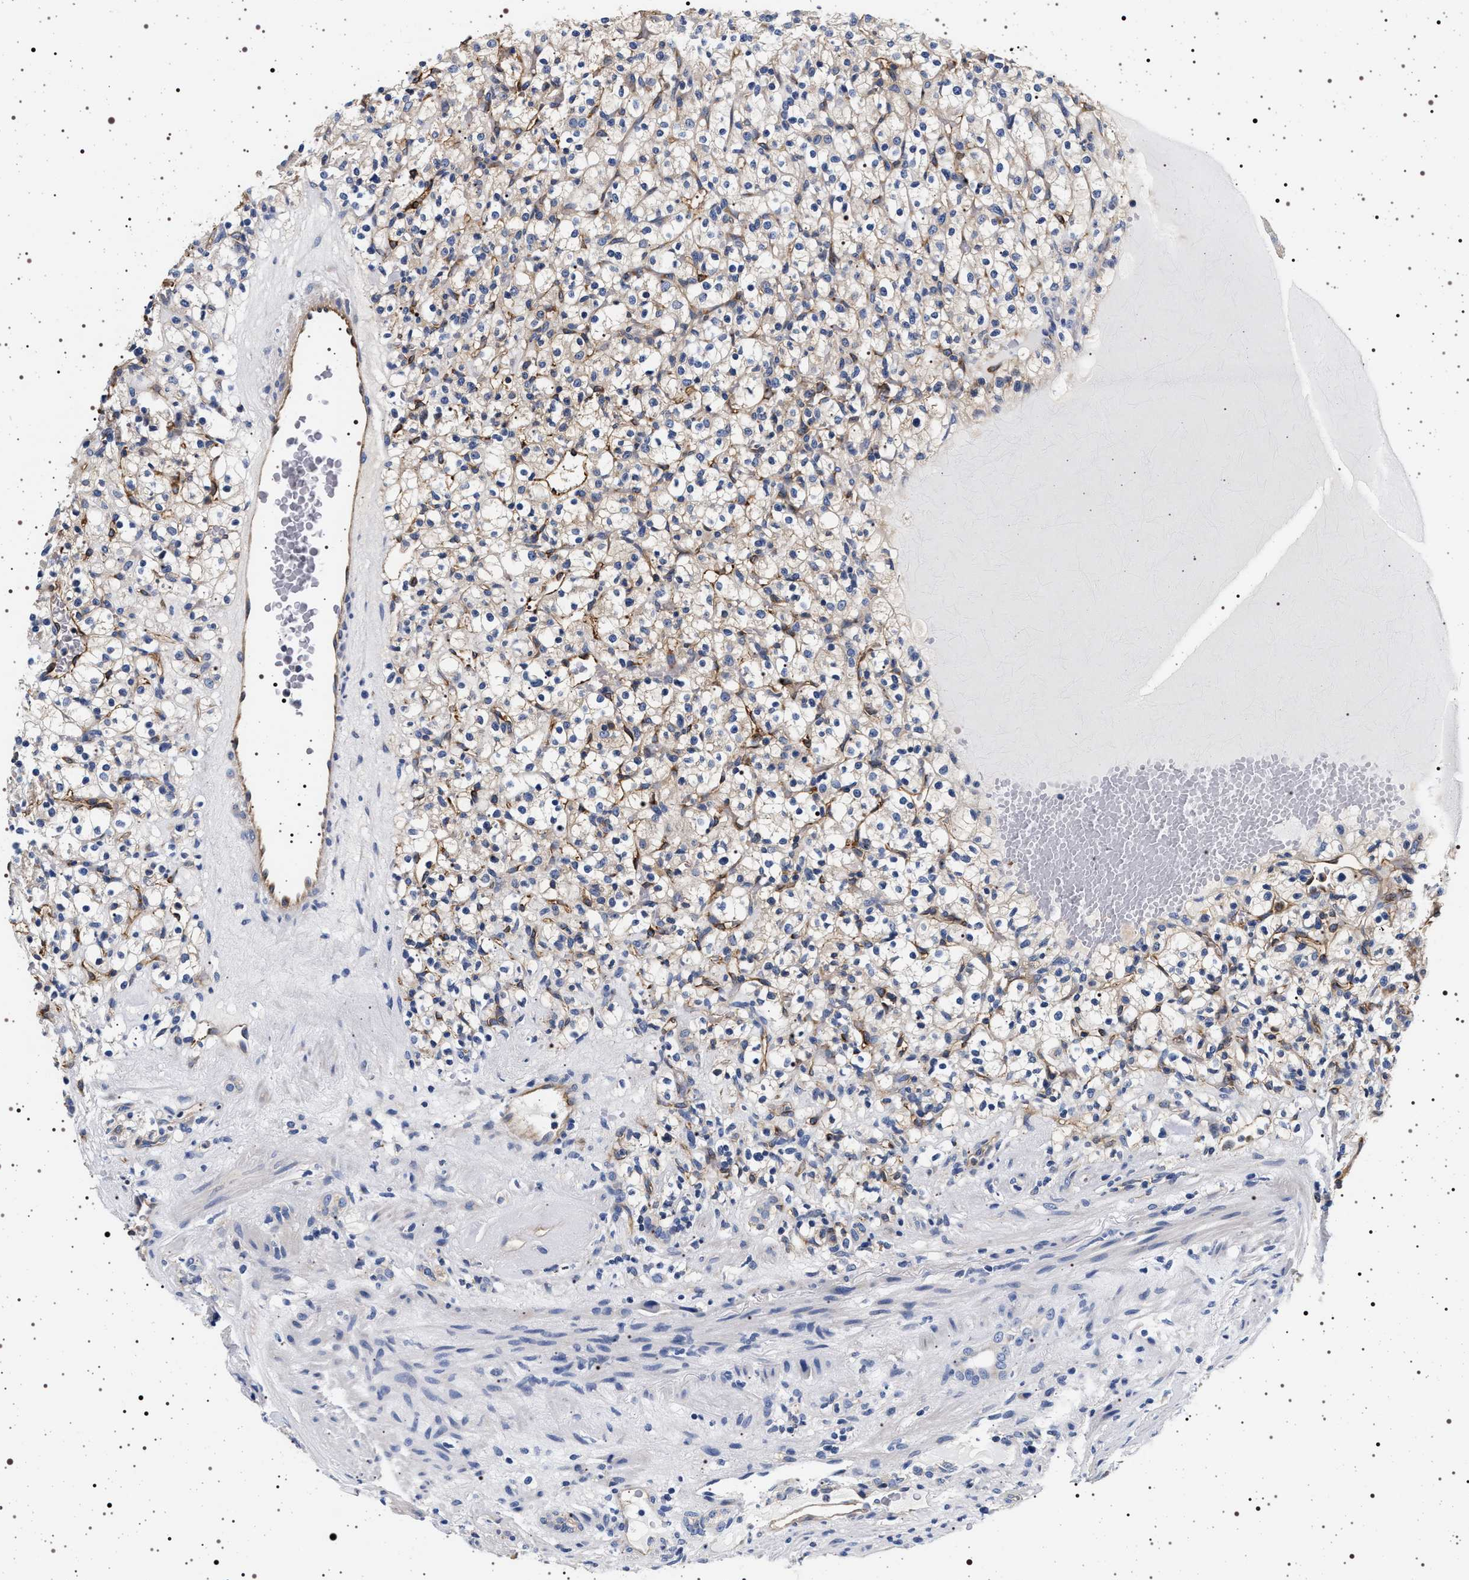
{"staining": {"intensity": "negative", "quantity": "none", "location": "none"}, "tissue": "renal cancer", "cell_type": "Tumor cells", "image_type": "cancer", "snomed": [{"axis": "morphology", "description": "Normal tissue, NOS"}, {"axis": "morphology", "description": "Adenocarcinoma, NOS"}, {"axis": "topography", "description": "Kidney"}], "caption": "Tumor cells are negative for protein expression in human renal cancer.", "gene": "HSD17B1", "patient": {"sex": "female", "age": 72}}